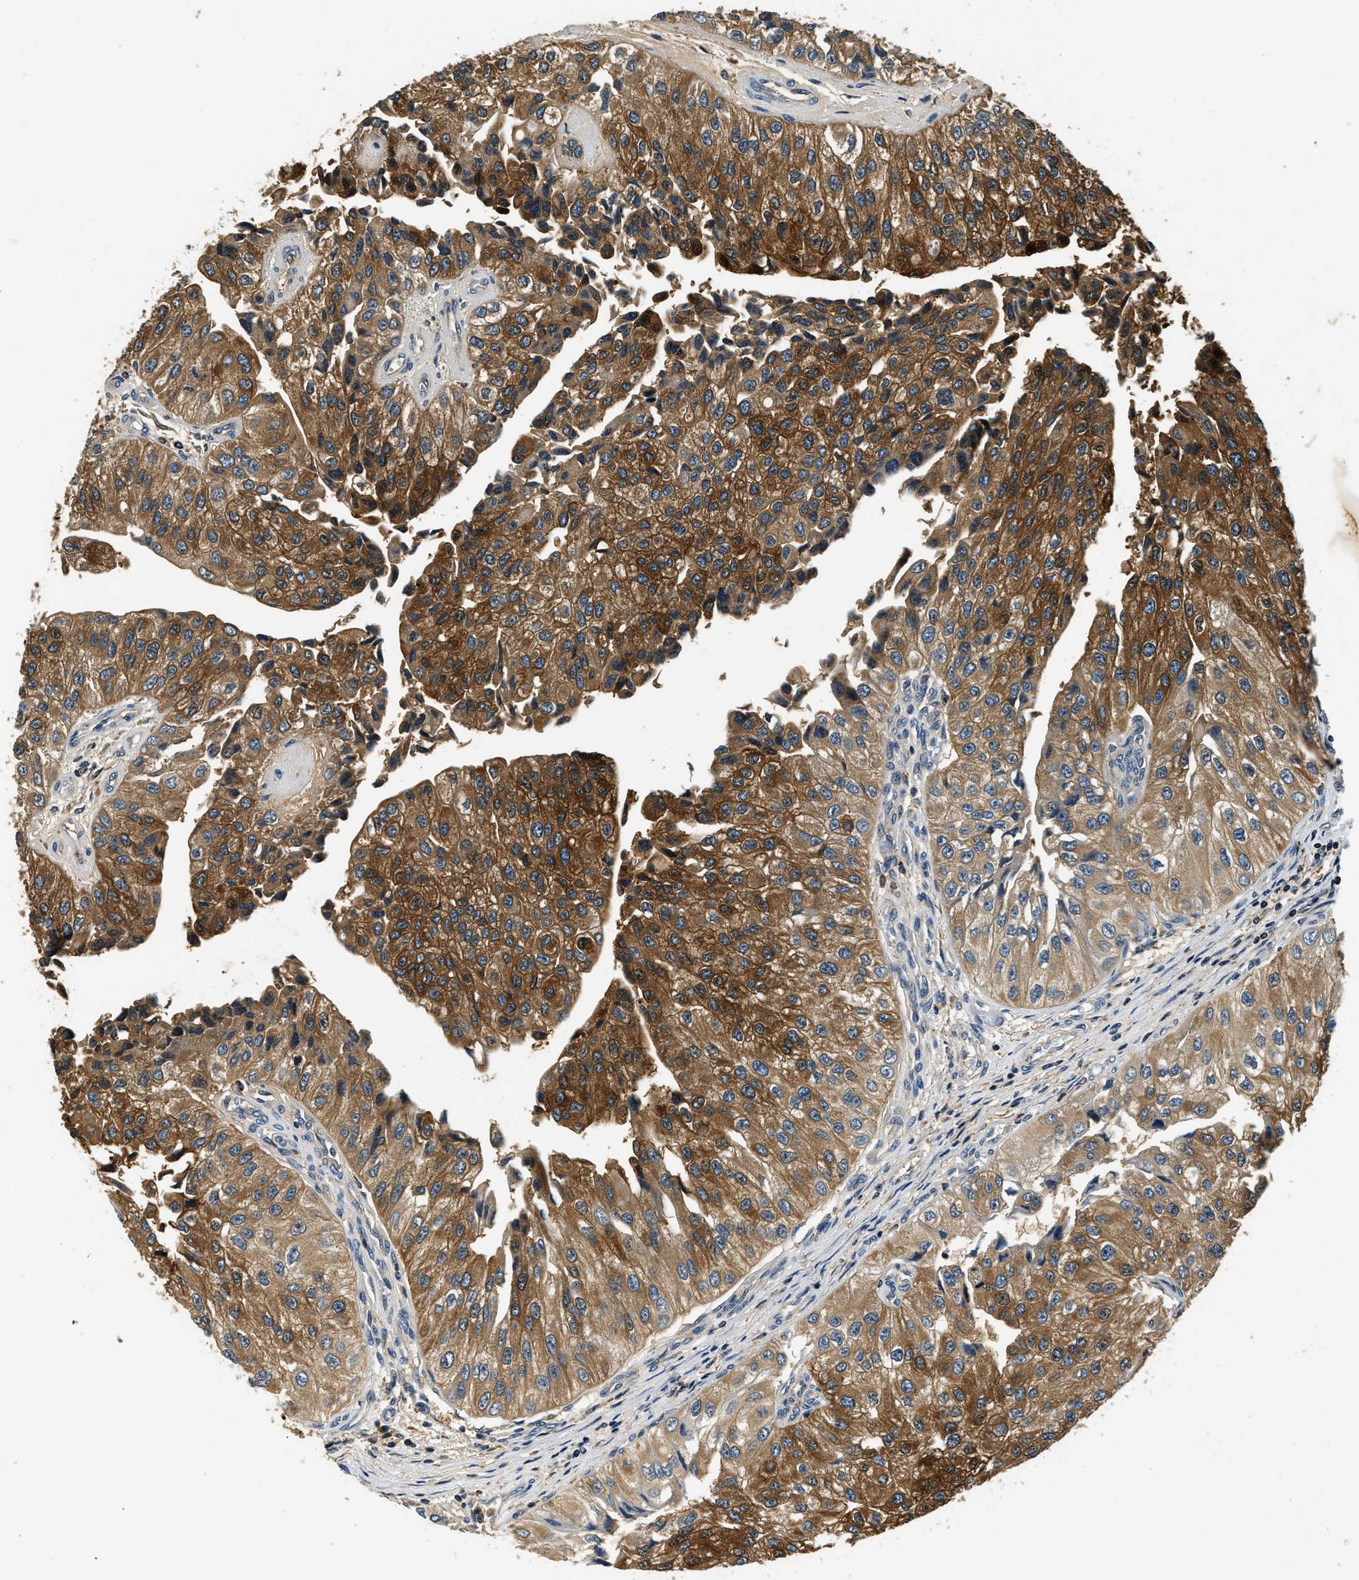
{"staining": {"intensity": "strong", "quantity": ">75%", "location": "cytoplasmic/membranous"}, "tissue": "urothelial cancer", "cell_type": "Tumor cells", "image_type": "cancer", "snomed": [{"axis": "morphology", "description": "Urothelial carcinoma, High grade"}, {"axis": "topography", "description": "Kidney"}, {"axis": "topography", "description": "Urinary bladder"}], "caption": "Human urothelial carcinoma (high-grade) stained with a brown dye demonstrates strong cytoplasmic/membranous positive staining in approximately >75% of tumor cells.", "gene": "RESF1", "patient": {"sex": "male", "age": 77}}